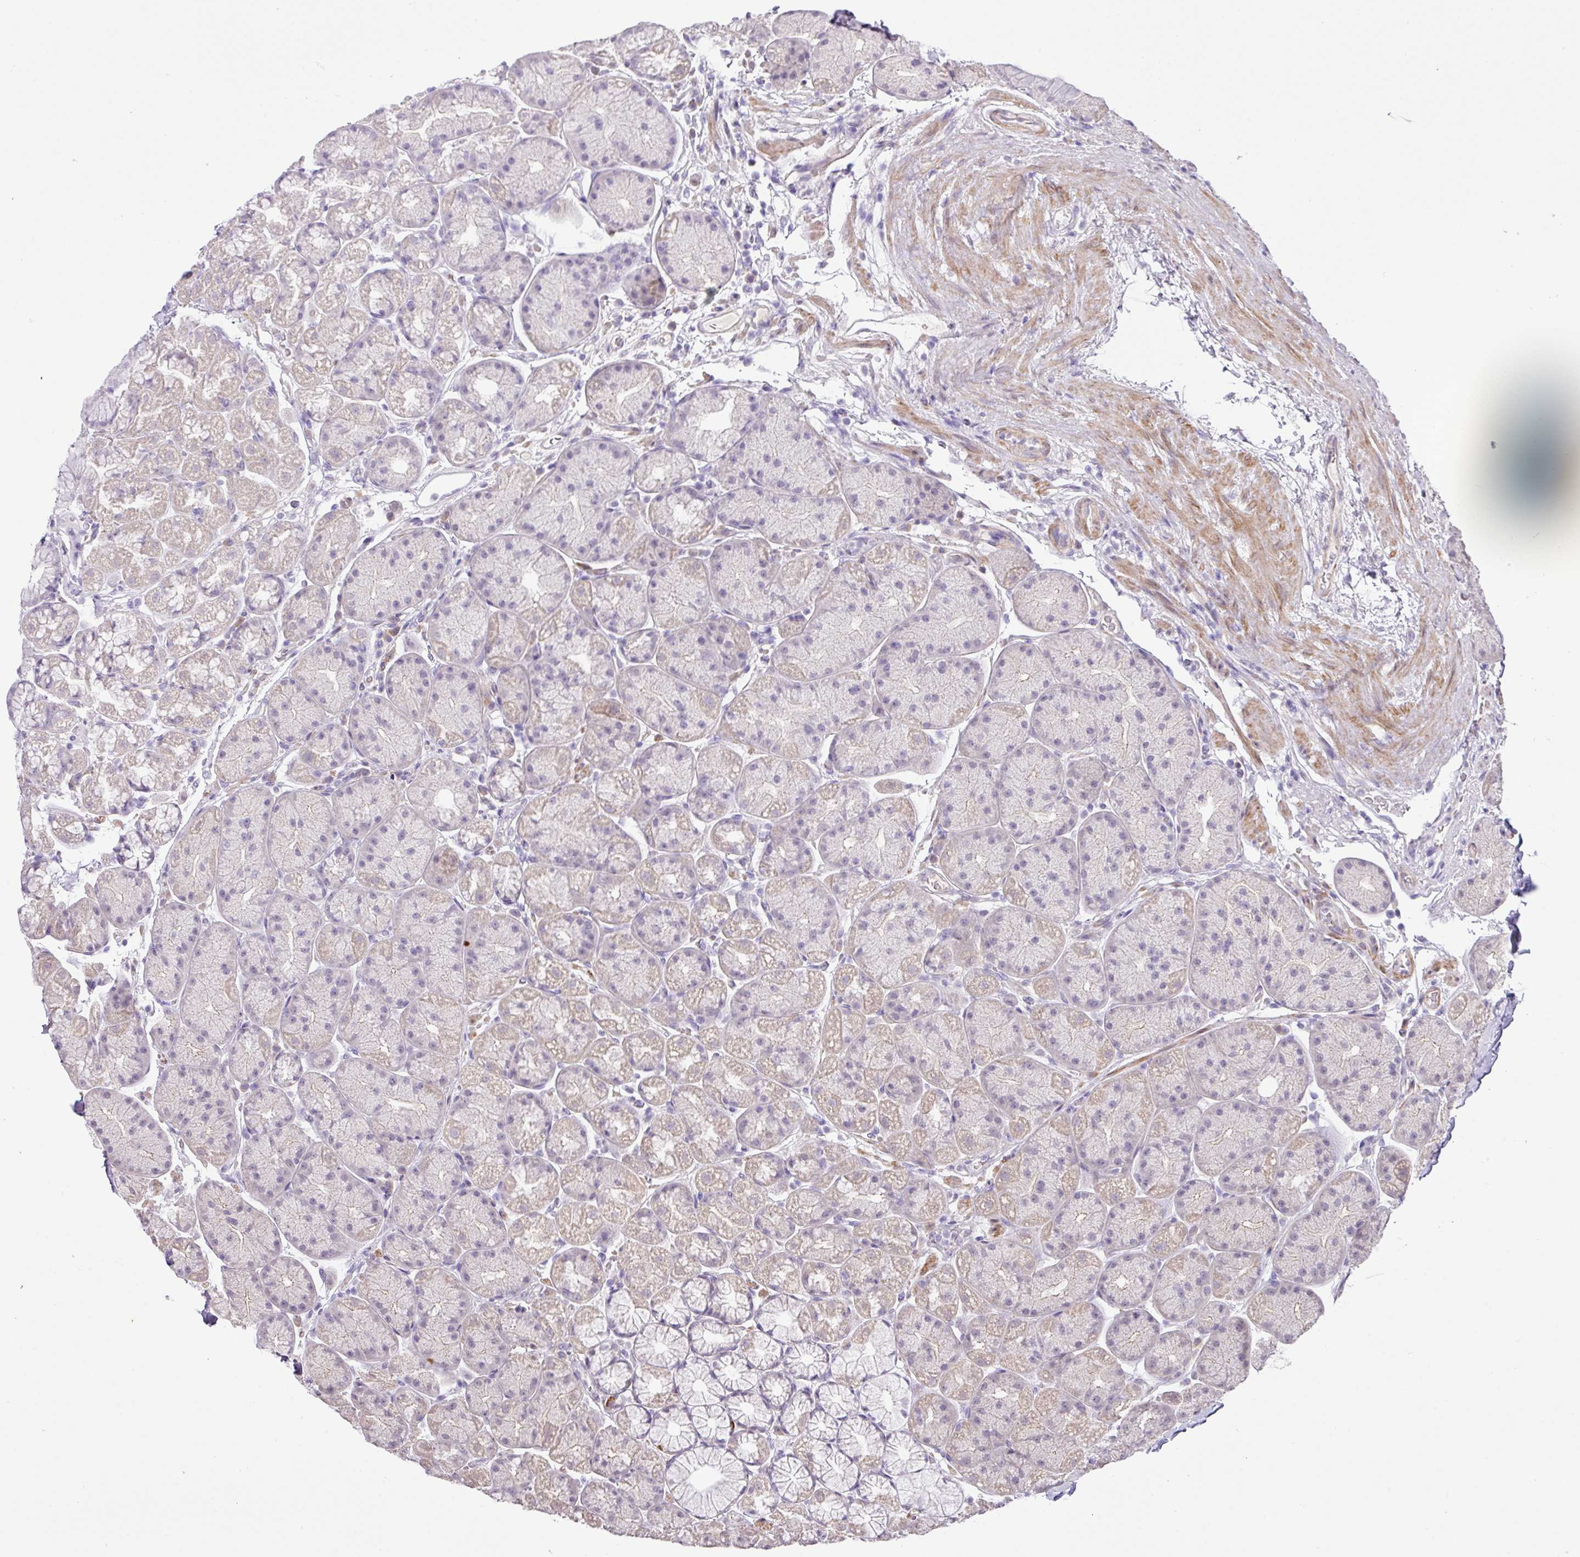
{"staining": {"intensity": "weak", "quantity": "25%-75%", "location": "cytoplasmic/membranous"}, "tissue": "stomach", "cell_type": "Glandular cells", "image_type": "normal", "snomed": [{"axis": "morphology", "description": "Normal tissue, NOS"}, {"axis": "topography", "description": "Stomach, lower"}], "caption": "Protein analysis of normal stomach displays weak cytoplasmic/membranous staining in about 25%-75% of glandular cells.", "gene": "DIP2A", "patient": {"sex": "male", "age": 67}}